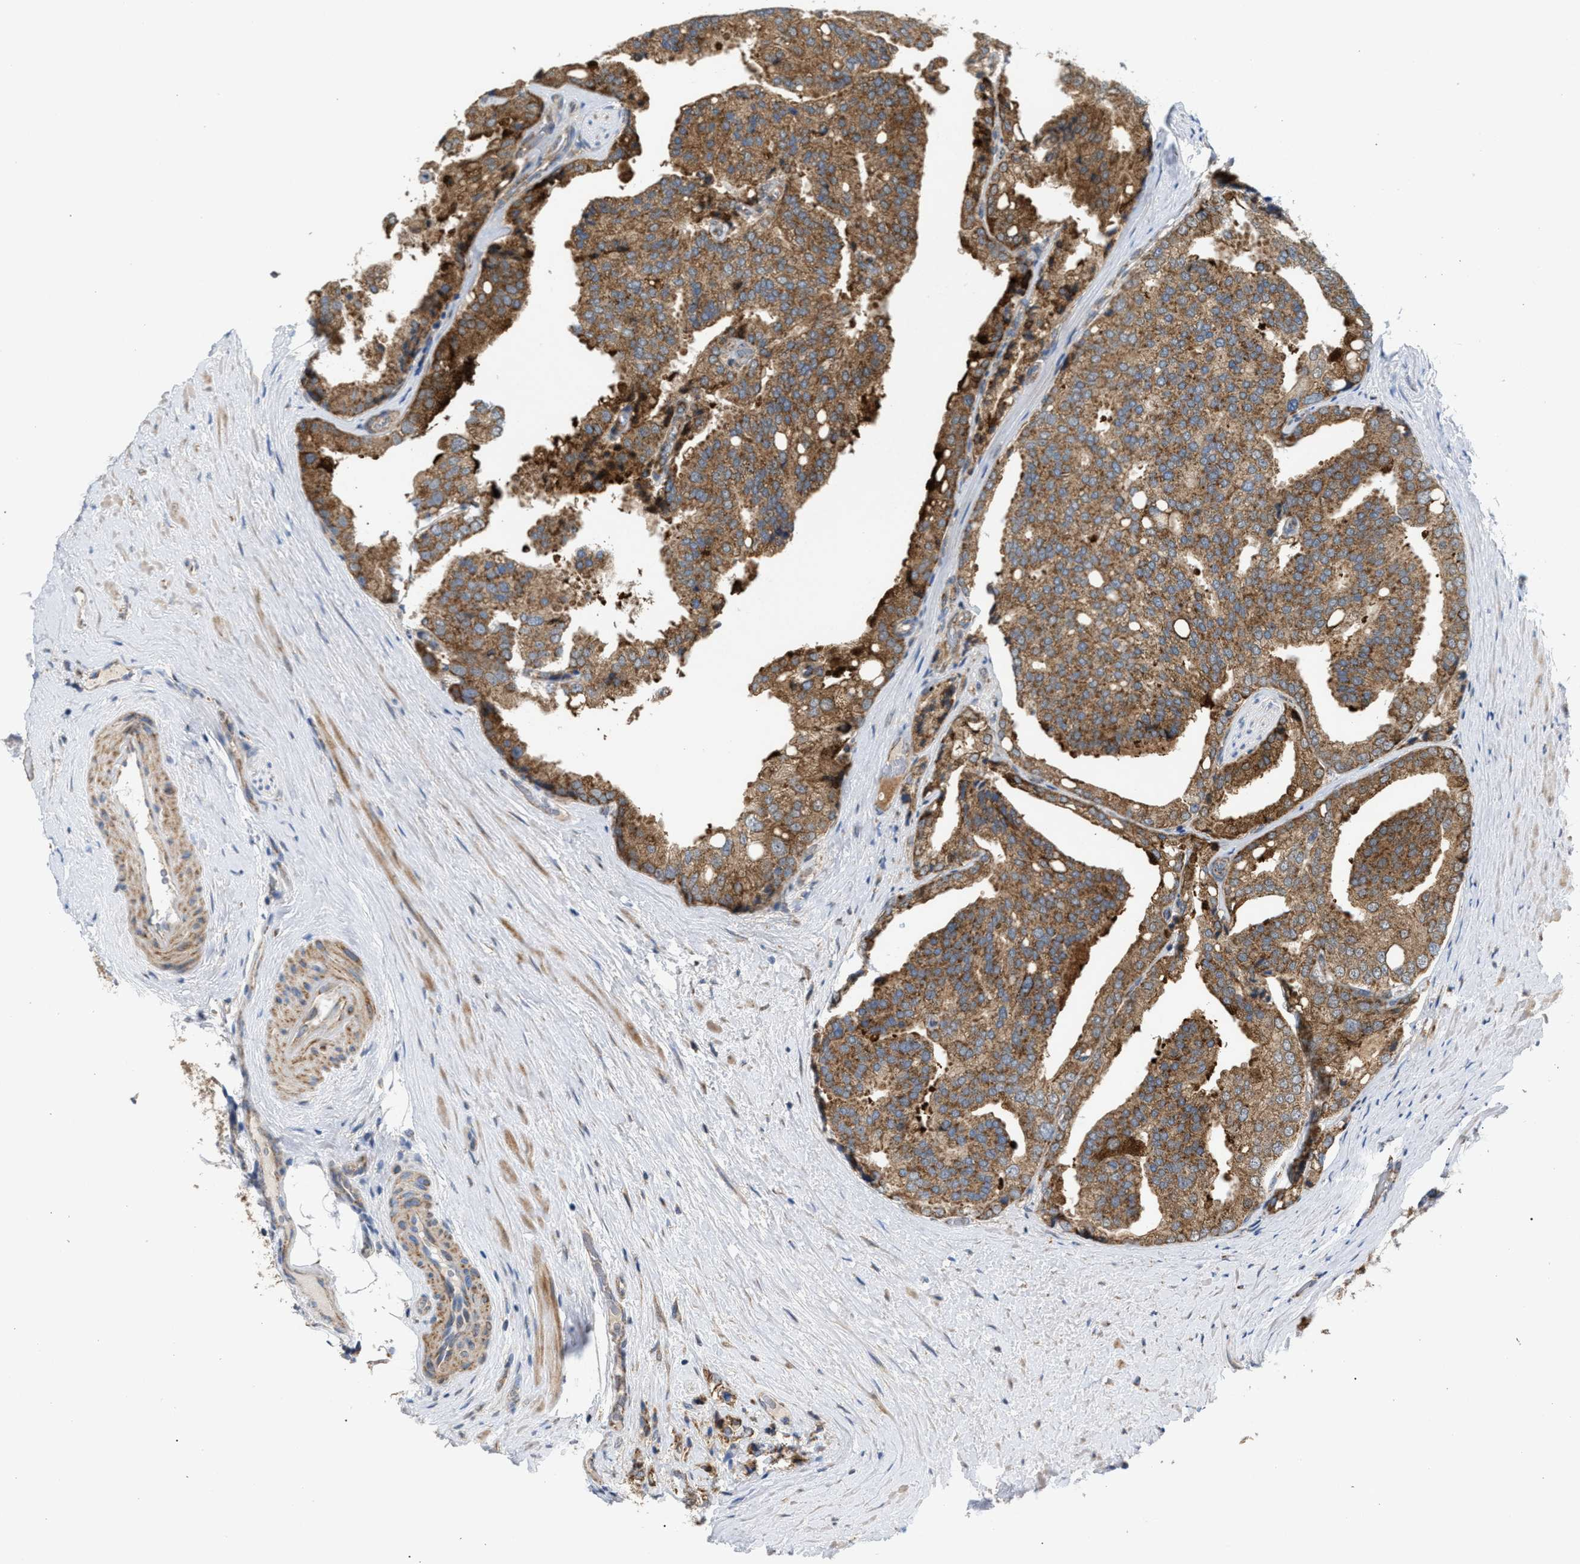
{"staining": {"intensity": "moderate", "quantity": ">75%", "location": "cytoplasmic/membranous"}, "tissue": "prostate cancer", "cell_type": "Tumor cells", "image_type": "cancer", "snomed": [{"axis": "morphology", "description": "Adenocarcinoma, High grade"}, {"axis": "topography", "description": "Prostate"}], "caption": "Immunohistochemical staining of human adenocarcinoma (high-grade) (prostate) demonstrates moderate cytoplasmic/membranous protein expression in approximately >75% of tumor cells.", "gene": "TACO1", "patient": {"sex": "male", "age": 50}}